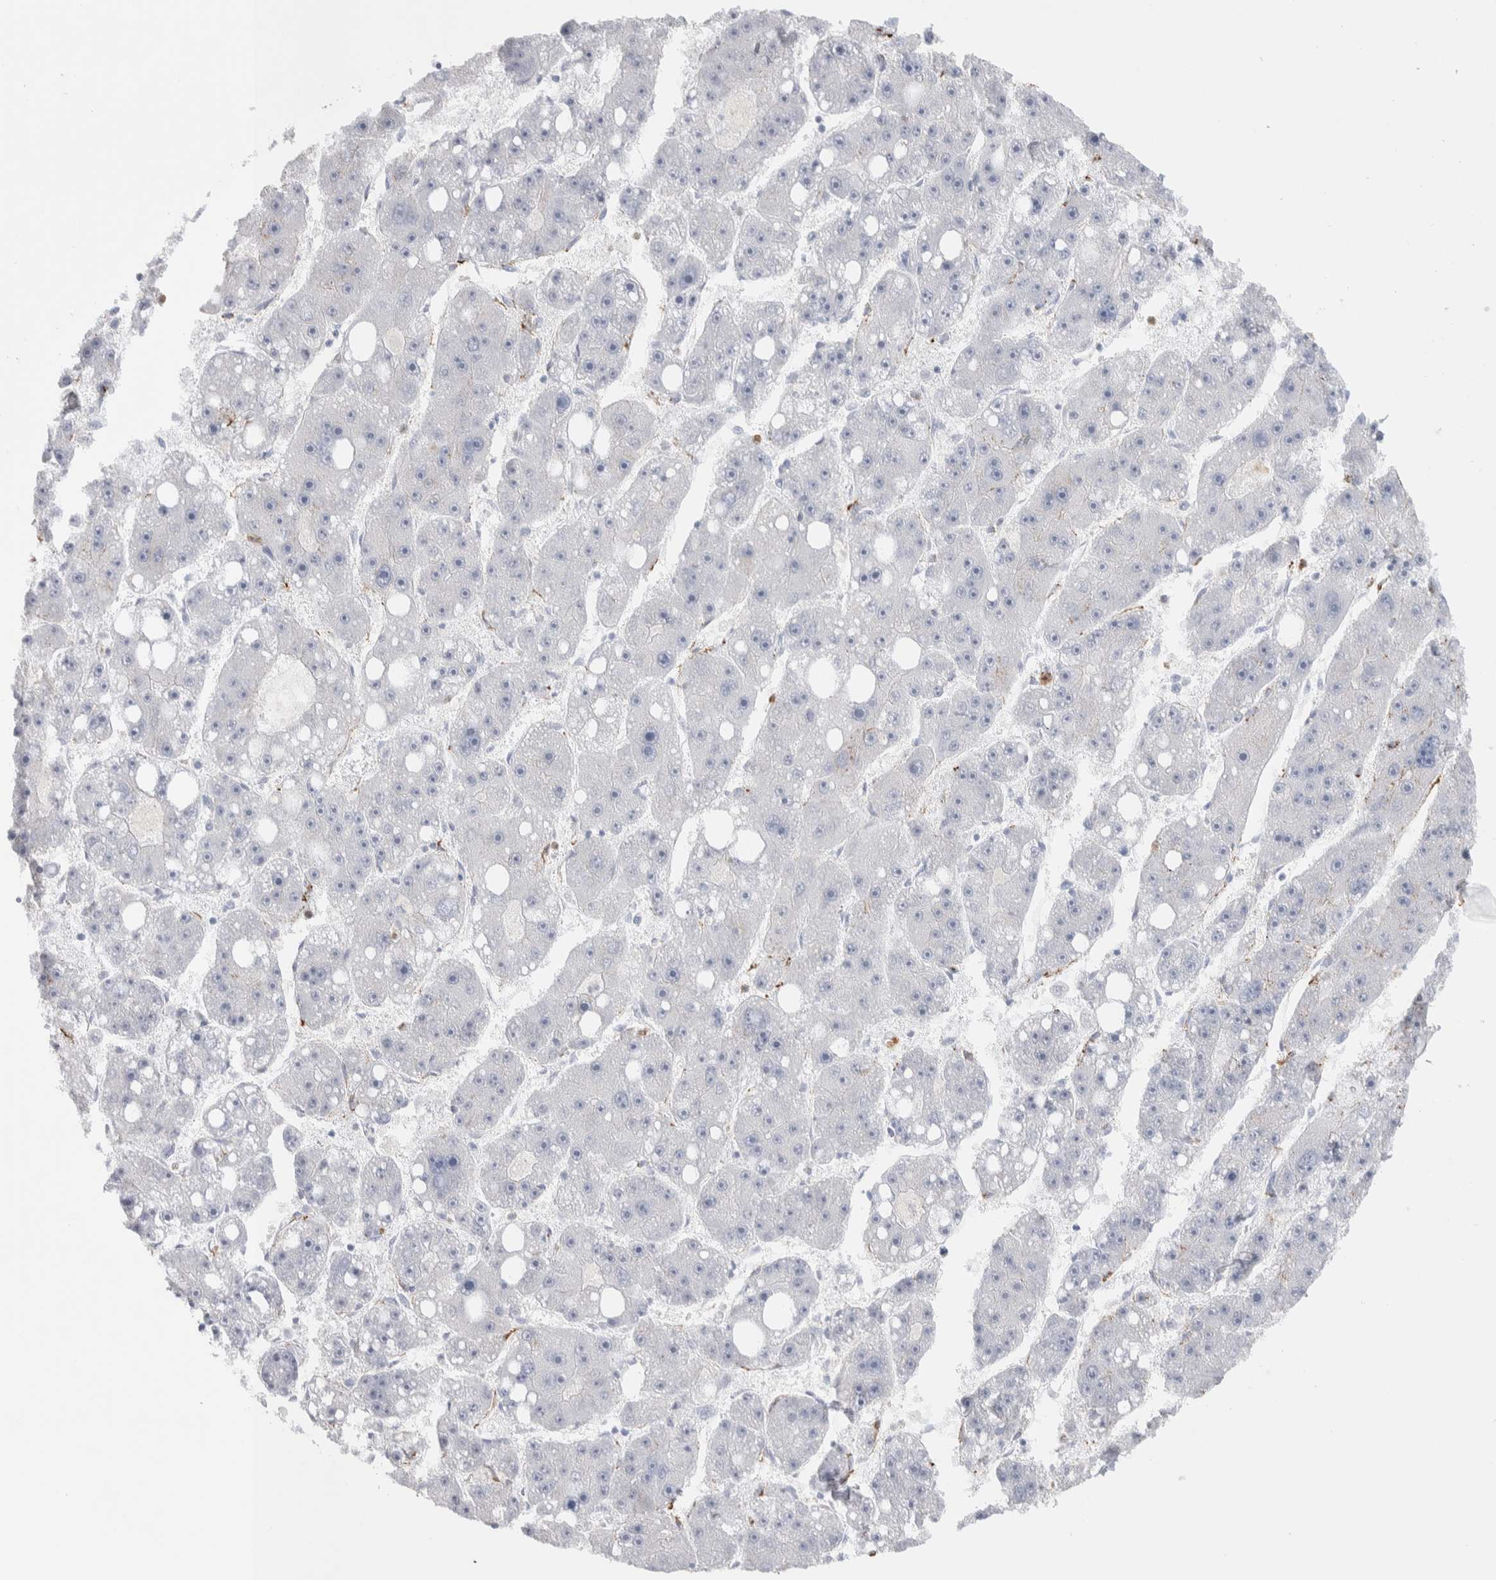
{"staining": {"intensity": "negative", "quantity": "none", "location": "none"}, "tissue": "liver cancer", "cell_type": "Tumor cells", "image_type": "cancer", "snomed": [{"axis": "morphology", "description": "Carcinoma, Hepatocellular, NOS"}, {"axis": "topography", "description": "Liver"}], "caption": "IHC image of human liver cancer stained for a protein (brown), which displays no positivity in tumor cells. (DAB immunohistochemistry (IHC), high magnification).", "gene": "SEPTIN4", "patient": {"sex": "female", "age": 61}}